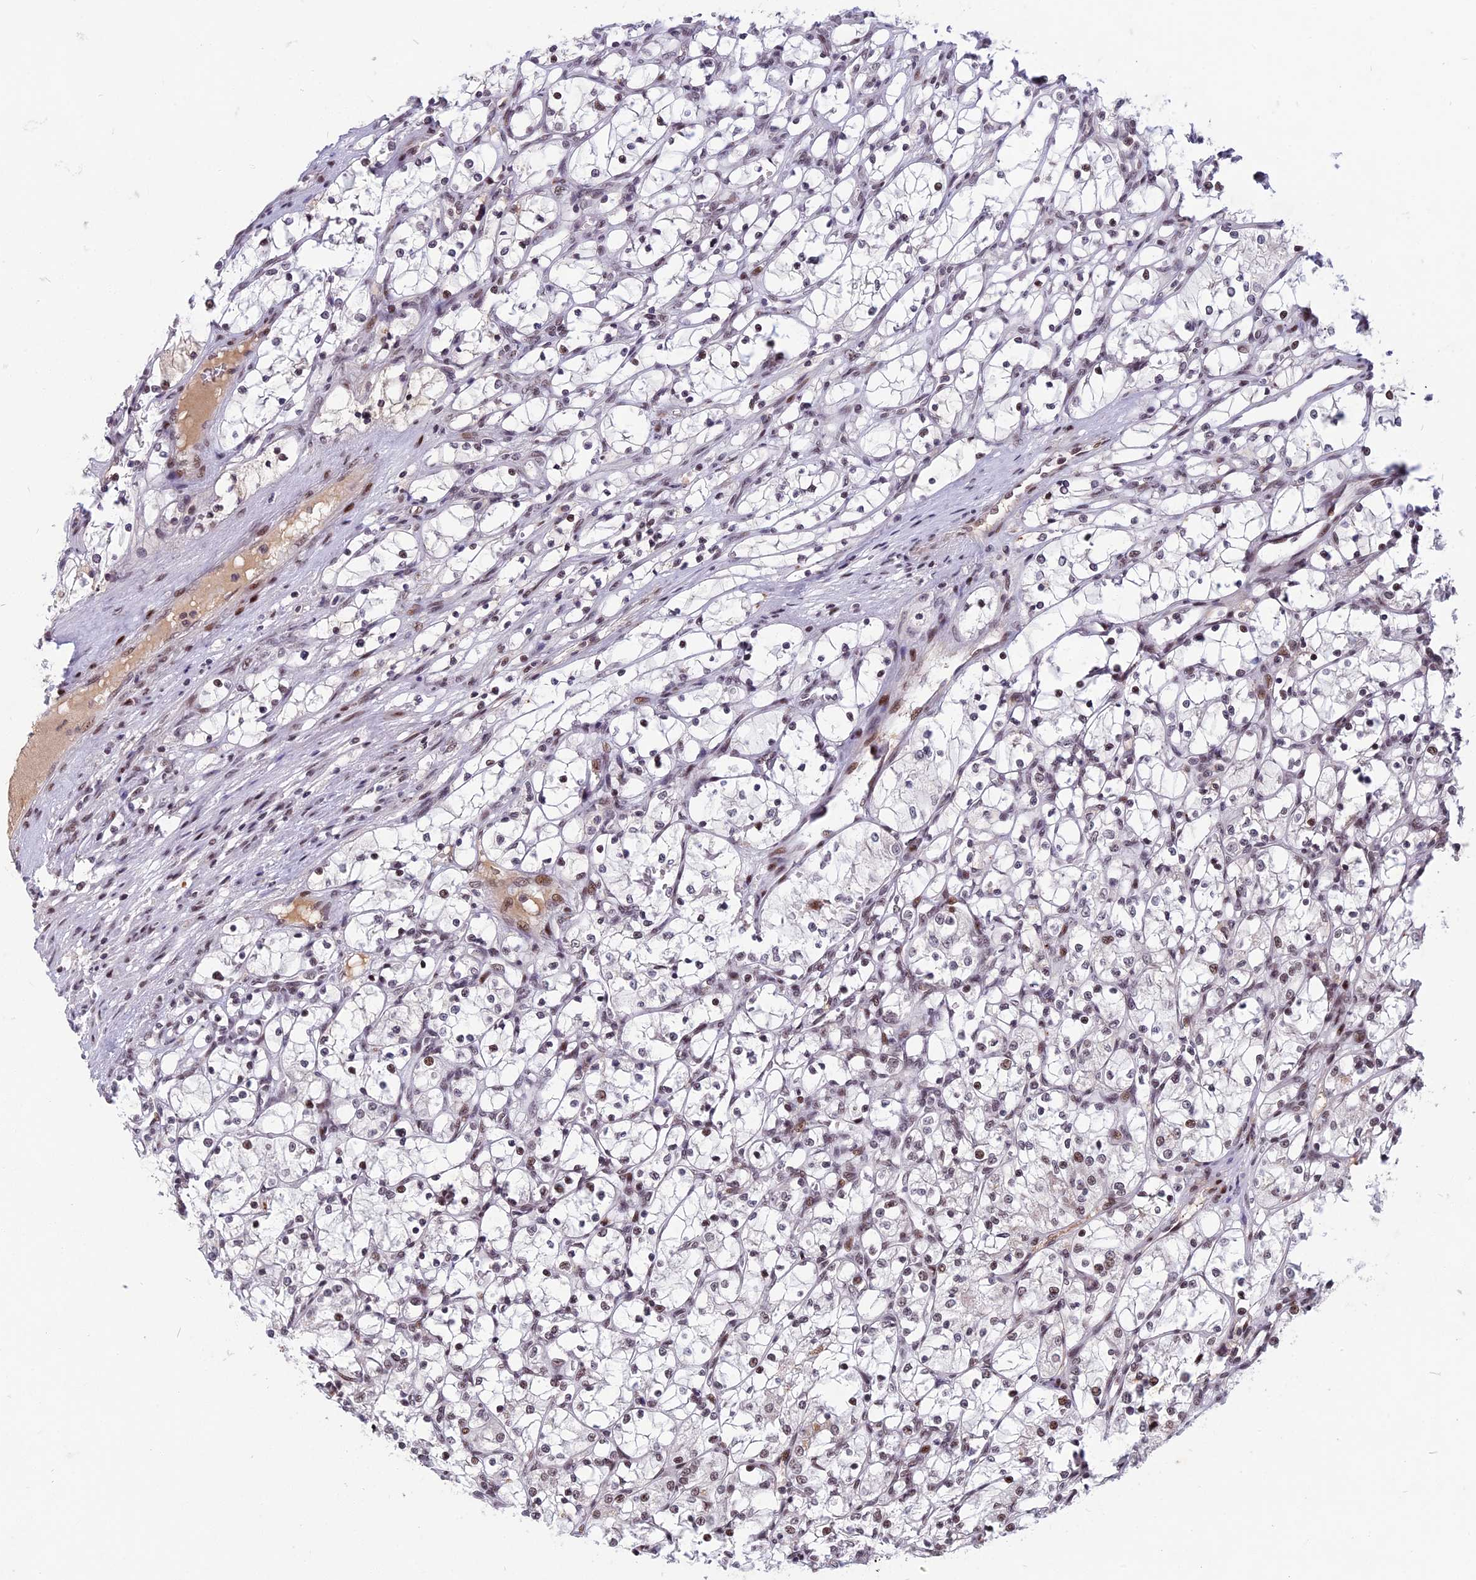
{"staining": {"intensity": "moderate", "quantity": "25%-75%", "location": "nuclear"}, "tissue": "renal cancer", "cell_type": "Tumor cells", "image_type": "cancer", "snomed": [{"axis": "morphology", "description": "Adenocarcinoma, NOS"}, {"axis": "topography", "description": "Kidney"}], "caption": "Immunohistochemical staining of human adenocarcinoma (renal) shows medium levels of moderate nuclear protein expression in approximately 25%-75% of tumor cells. The staining is performed using DAB brown chromogen to label protein expression. The nuclei are counter-stained blue using hematoxylin.", "gene": "CDC7", "patient": {"sex": "female", "age": 69}}